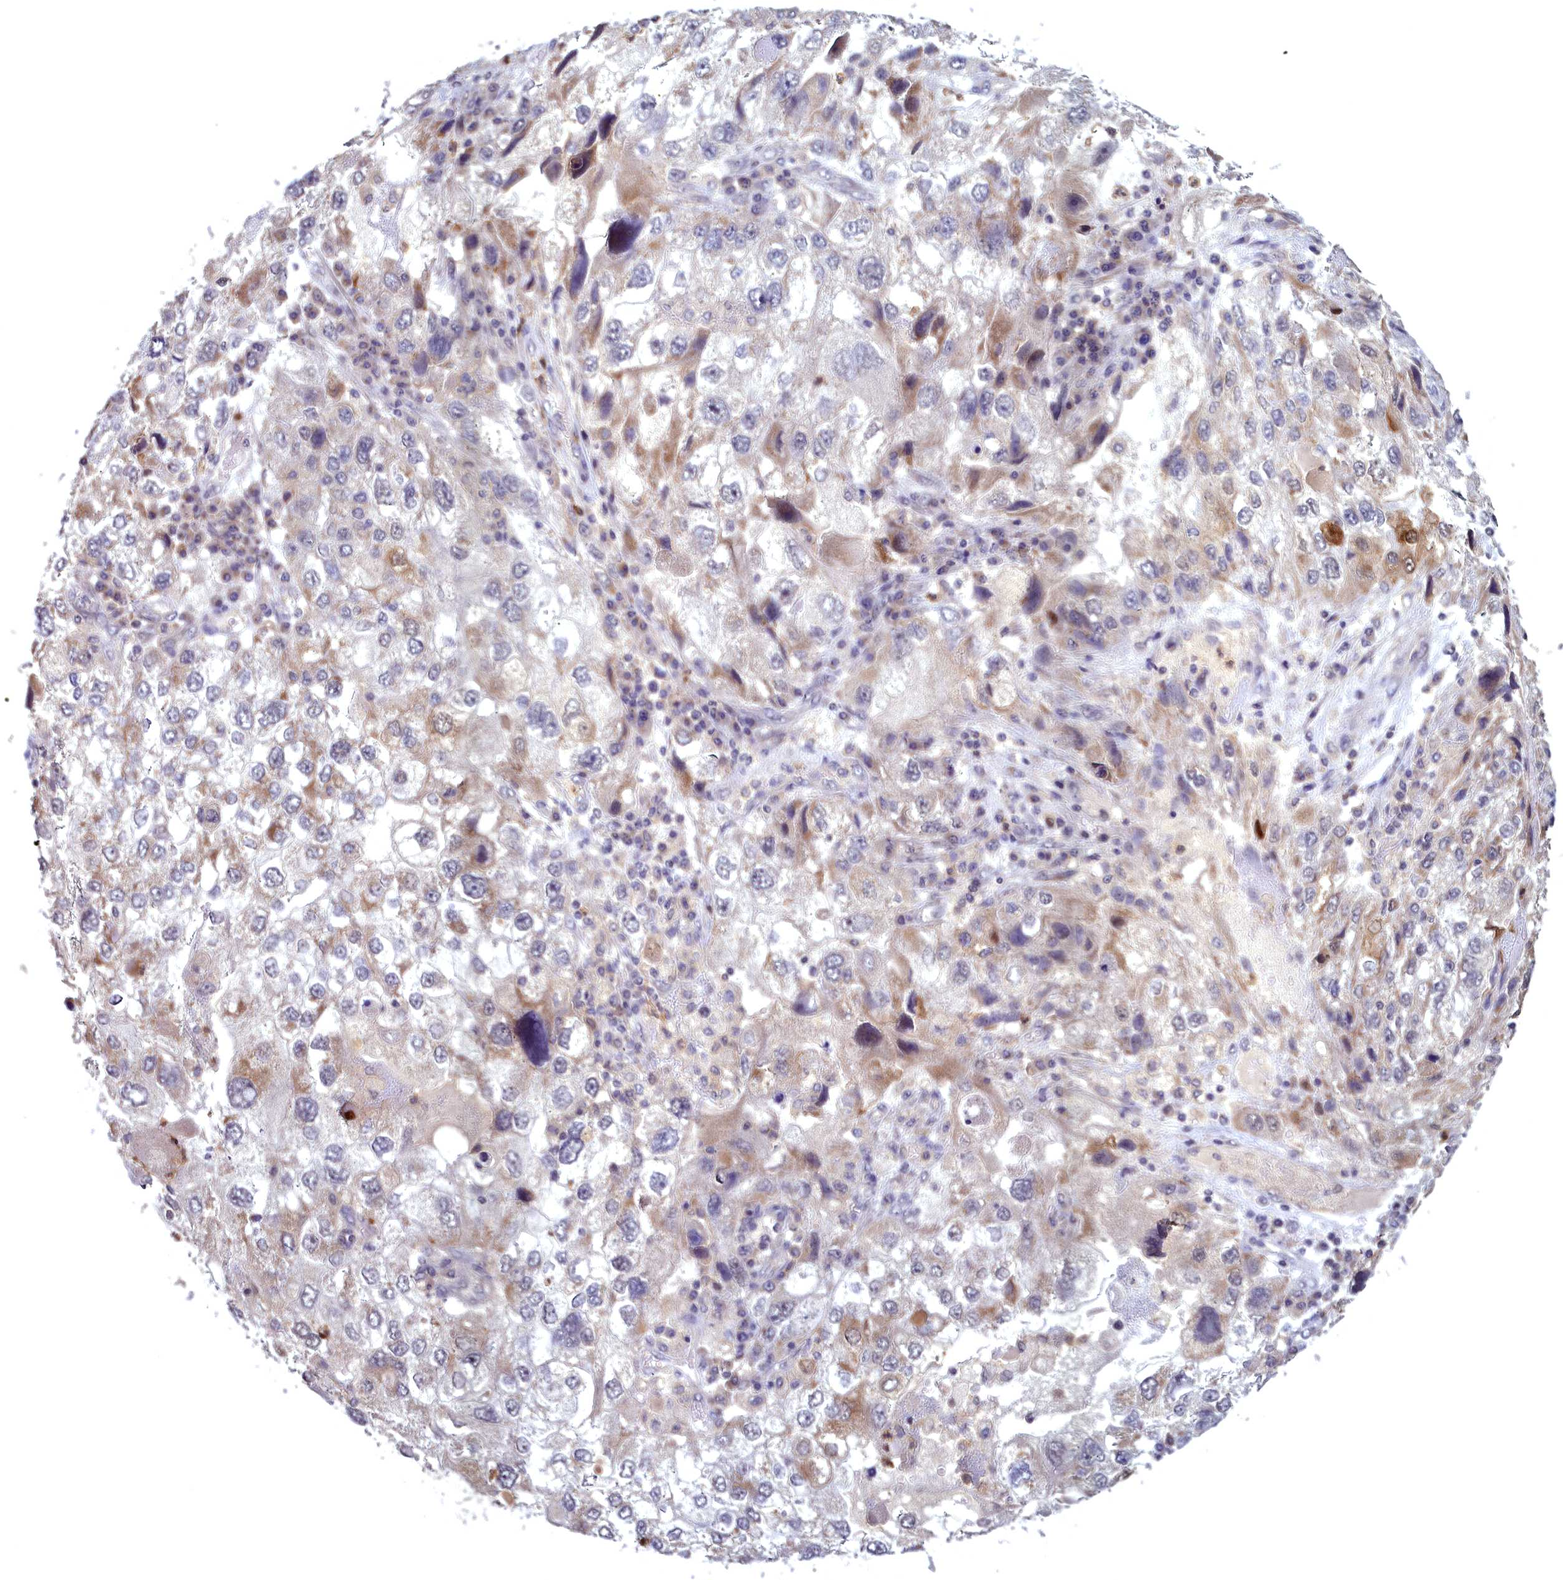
{"staining": {"intensity": "weak", "quantity": "25%-75%", "location": "cytoplasmic/membranous"}, "tissue": "endometrial cancer", "cell_type": "Tumor cells", "image_type": "cancer", "snomed": [{"axis": "morphology", "description": "Adenocarcinoma, NOS"}, {"axis": "topography", "description": "Endometrium"}], "caption": "Endometrial cancer (adenocarcinoma) was stained to show a protein in brown. There is low levels of weak cytoplasmic/membranous expression in approximately 25%-75% of tumor cells.", "gene": "EPB41L4B", "patient": {"sex": "female", "age": 49}}